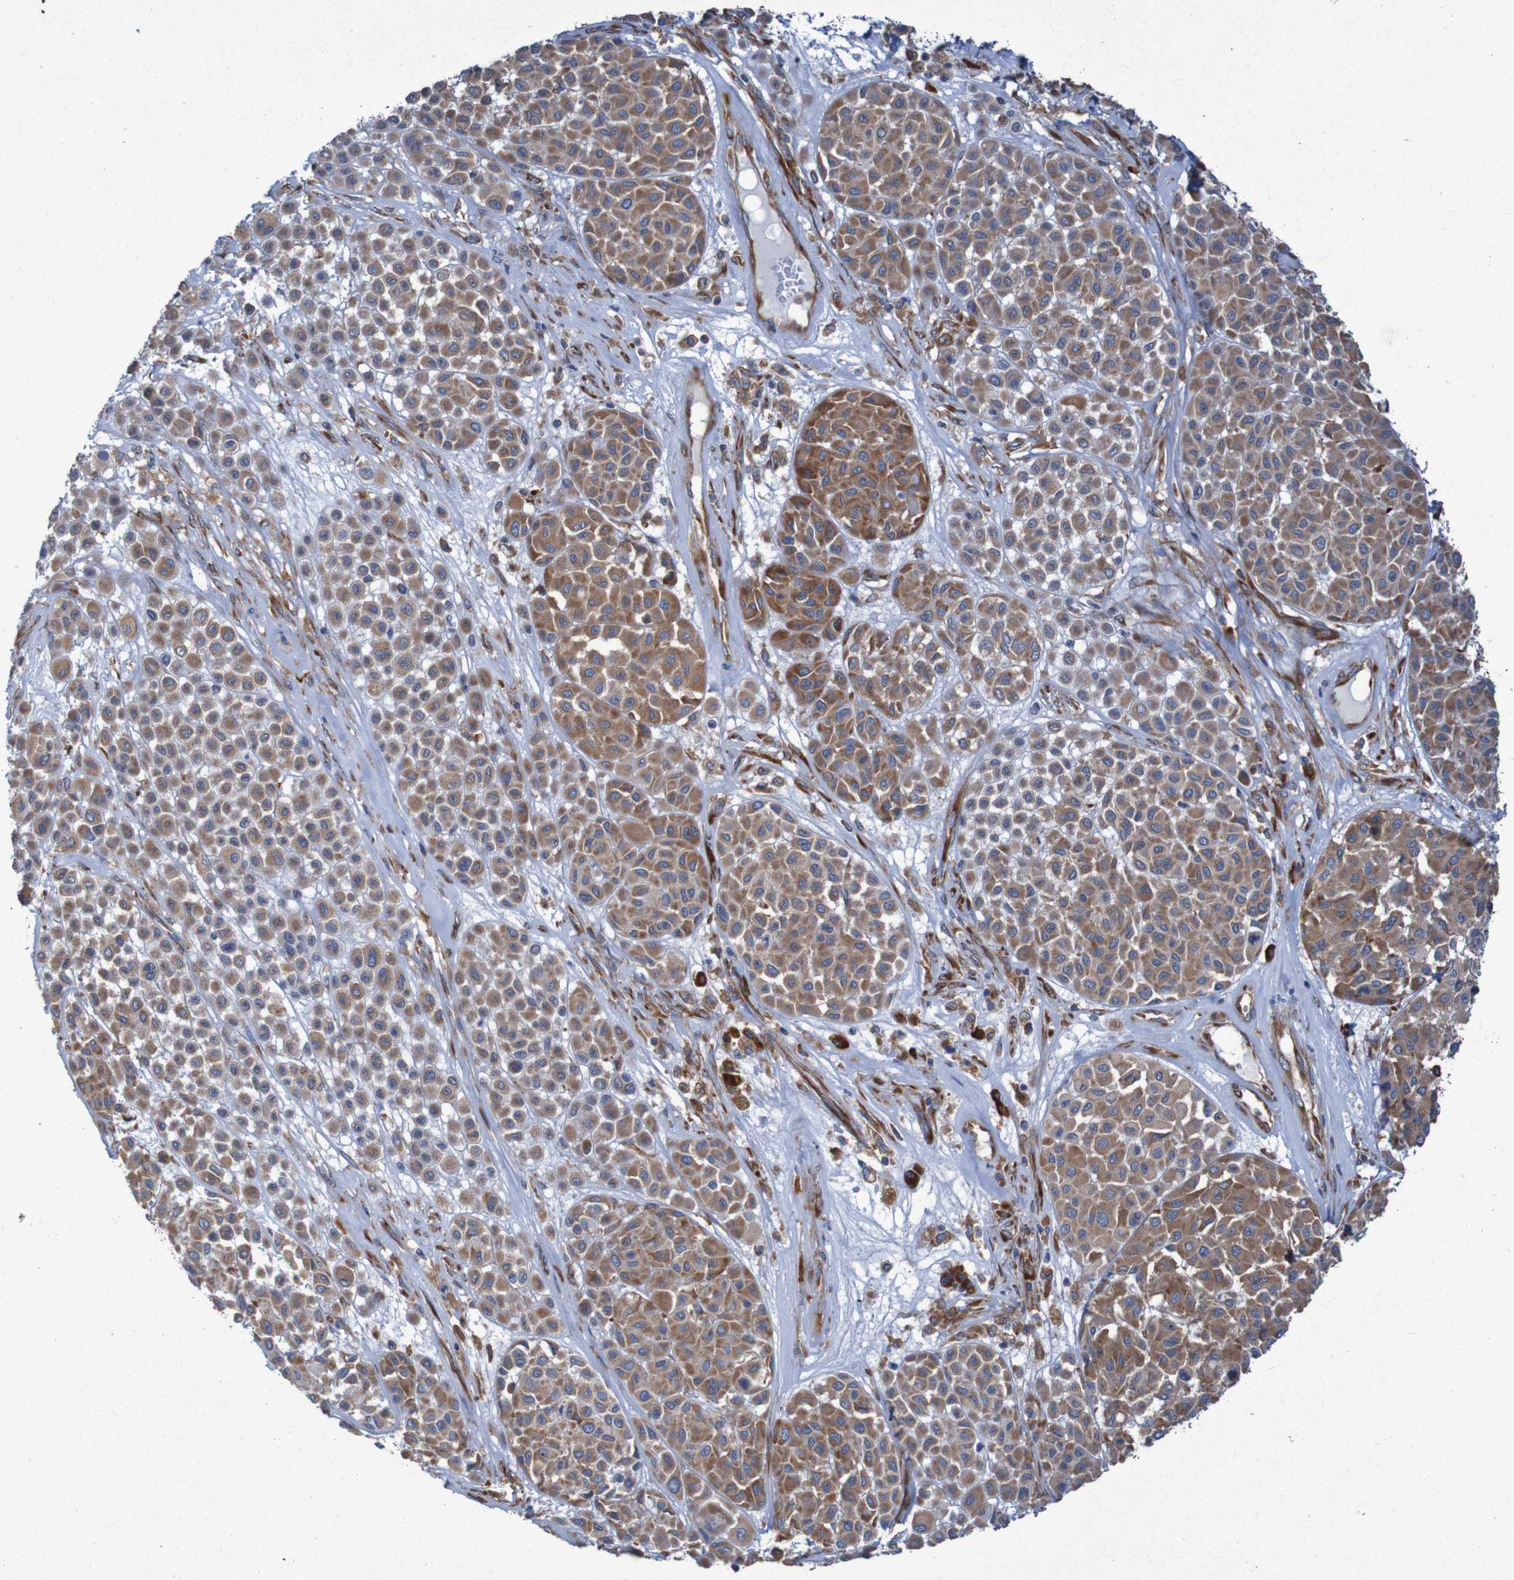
{"staining": {"intensity": "strong", "quantity": ">75%", "location": "cytoplasmic/membranous"}, "tissue": "melanoma", "cell_type": "Tumor cells", "image_type": "cancer", "snomed": [{"axis": "morphology", "description": "Malignant melanoma, Metastatic site"}, {"axis": "topography", "description": "Soft tissue"}], "caption": "Immunohistochemistry (IHC) staining of melanoma, which reveals high levels of strong cytoplasmic/membranous staining in about >75% of tumor cells indicating strong cytoplasmic/membranous protein positivity. The staining was performed using DAB (3,3'-diaminobenzidine) (brown) for protein detection and nuclei were counterstained in hematoxylin (blue).", "gene": "RPL10", "patient": {"sex": "male", "age": 41}}